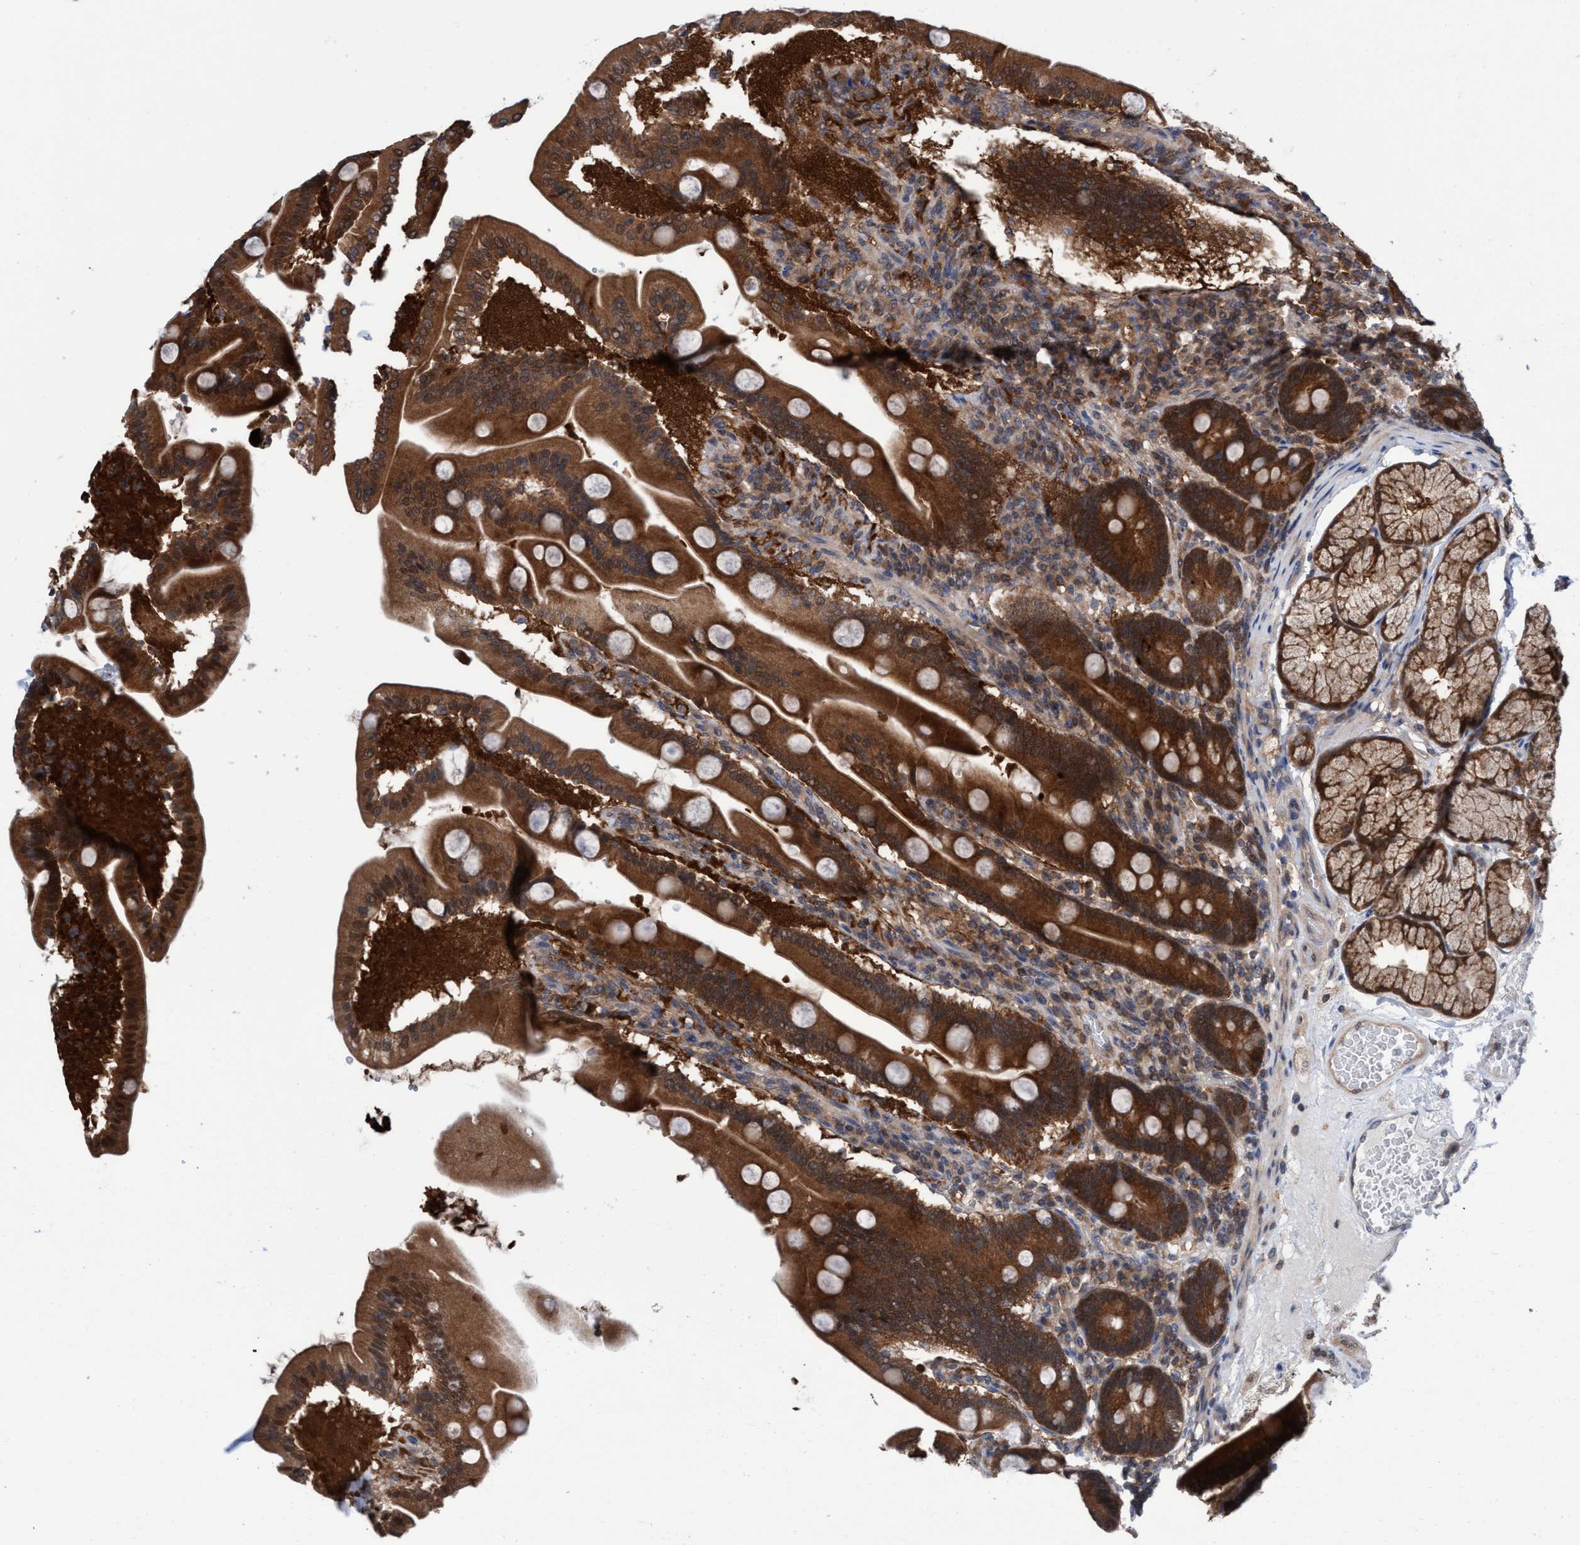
{"staining": {"intensity": "strong", "quantity": ">75%", "location": "cytoplasmic/membranous,nuclear"}, "tissue": "duodenum", "cell_type": "Glandular cells", "image_type": "normal", "snomed": [{"axis": "morphology", "description": "Normal tissue, NOS"}, {"axis": "topography", "description": "Duodenum"}], "caption": "Immunohistochemistry (IHC) (DAB) staining of normal human duodenum demonstrates strong cytoplasmic/membranous,nuclear protein expression in about >75% of glandular cells. (DAB (3,3'-diaminobenzidine) IHC, brown staining for protein, blue staining for nuclei).", "gene": "GLOD4", "patient": {"sex": "male", "age": 54}}